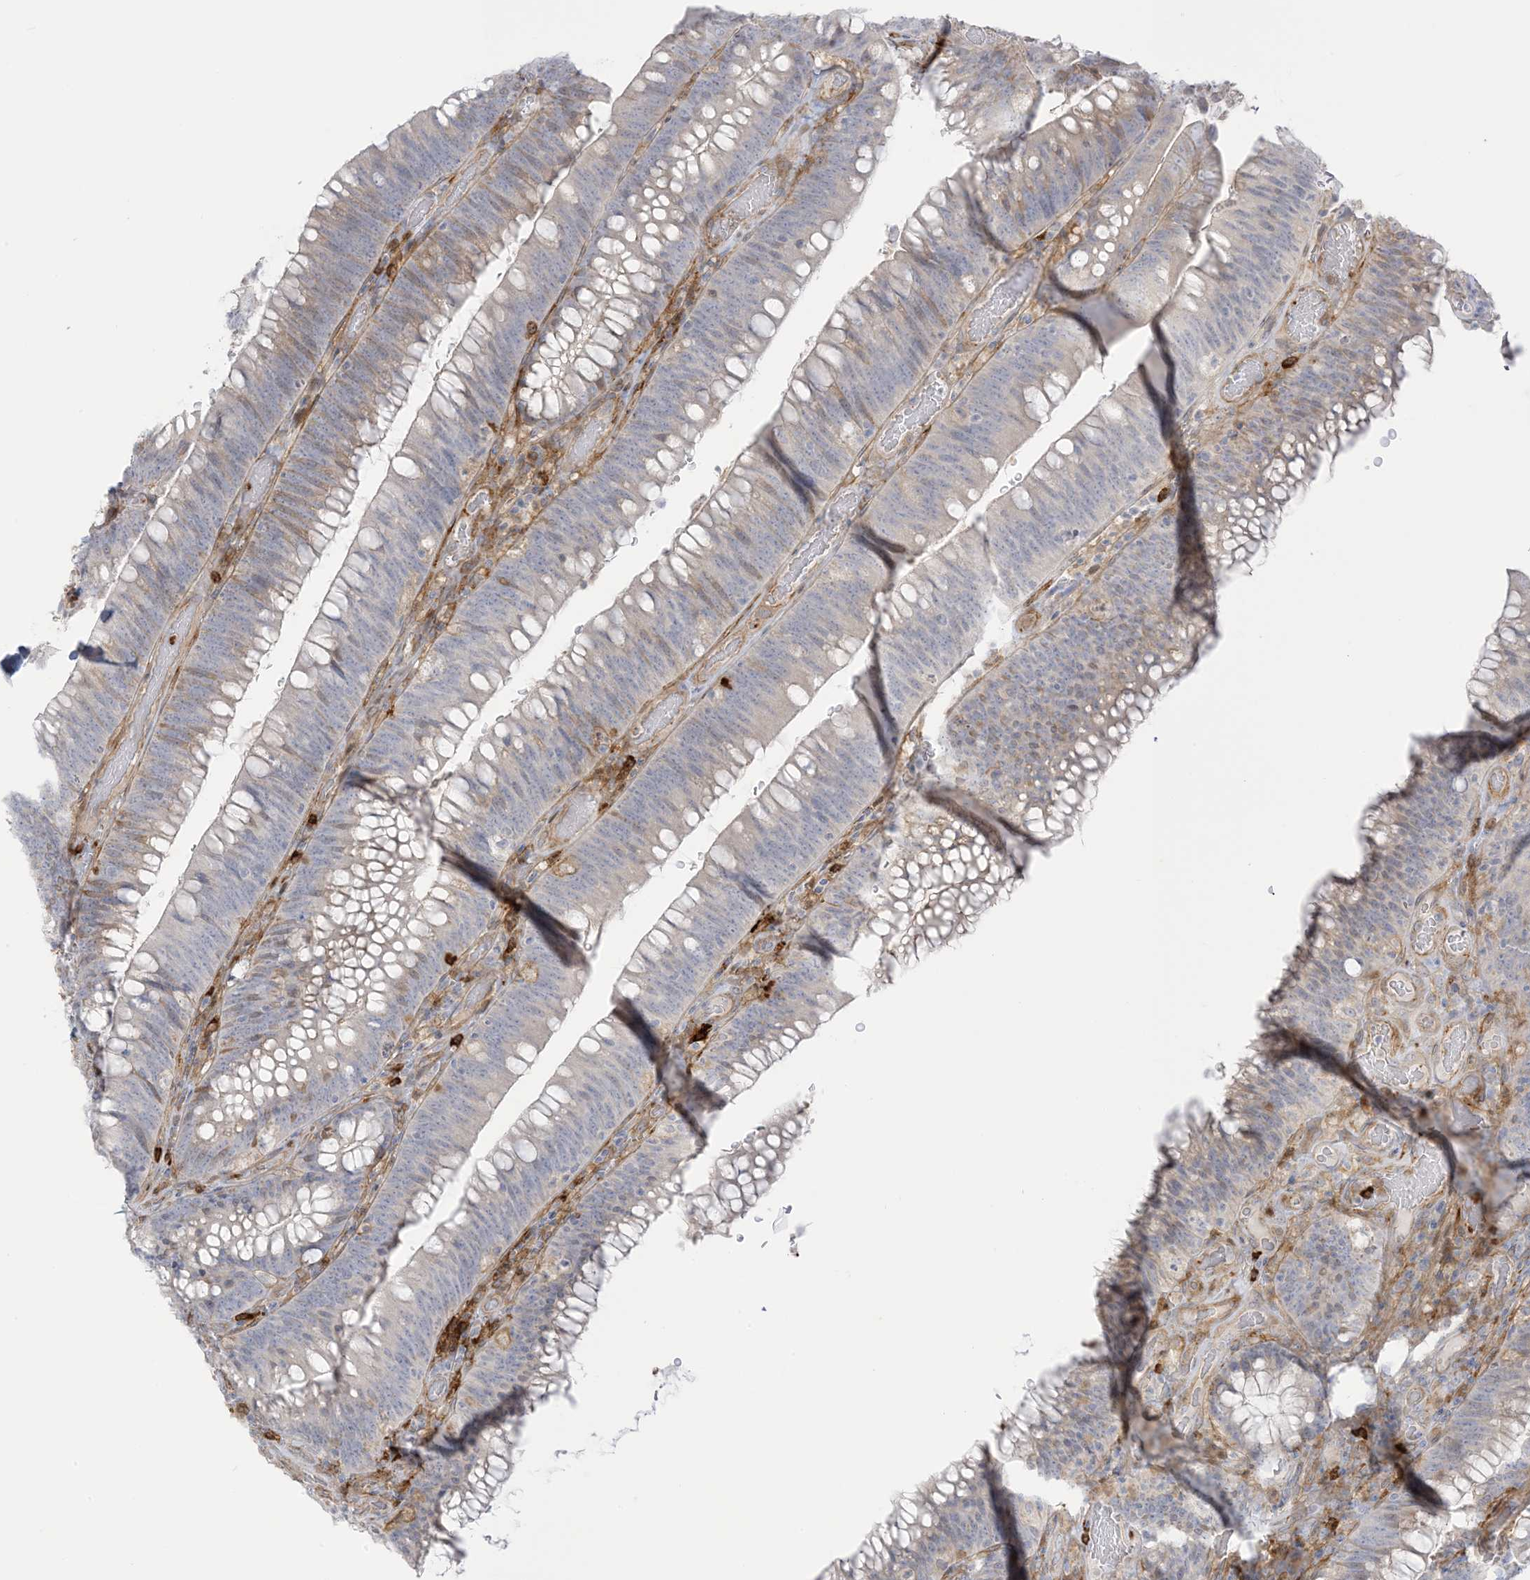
{"staining": {"intensity": "weak", "quantity": "<25%", "location": "cytoplasmic/membranous"}, "tissue": "colorectal cancer", "cell_type": "Tumor cells", "image_type": "cancer", "snomed": [{"axis": "morphology", "description": "Normal tissue, NOS"}, {"axis": "topography", "description": "Colon"}], "caption": "The micrograph reveals no staining of tumor cells in colorectal cancer.", "gene": "ICMT", "patient": {"sex": "female", "age": 82}}